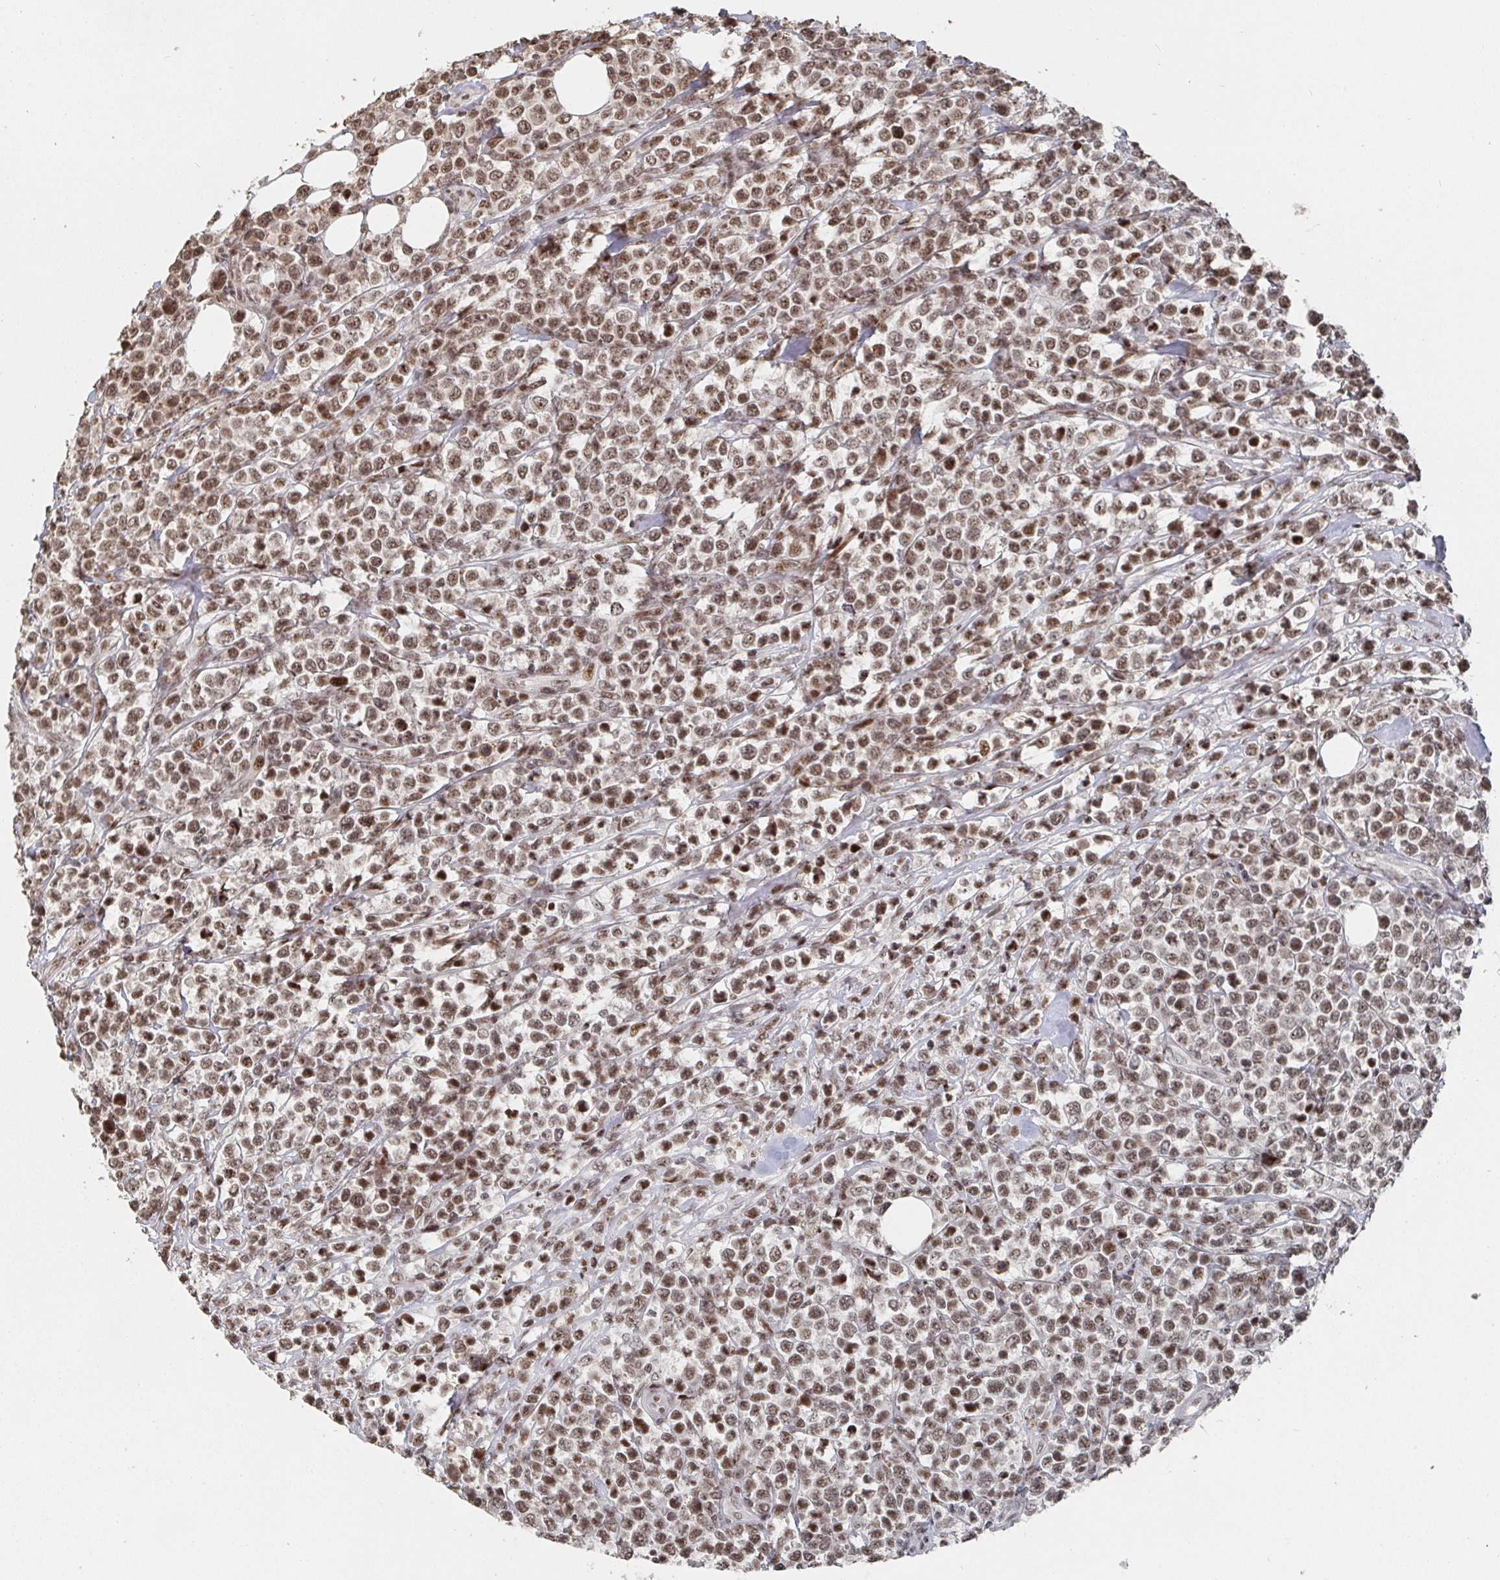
{"staining": {"intensity": "moderate", "quantity": ">75%", "location": "nuclear"}, "tissue": "lymphoma", "cell_type": "Tumor cells", "image_type": "cancer", "snomed": [{"axis": "morphology", "description": "Malignant lymphoma, non-Hodgkin's type, High grade"}, {"axis": "topography", "description": "Soft tissue"}], "caption": "Immunohistochemistry of human lymphoma displays medium levels of moderate nuclear expression in approximately >75% of tumor cells.", "gene": "ZDHHC12", "patient": {"sex": "female", "age": 56}}